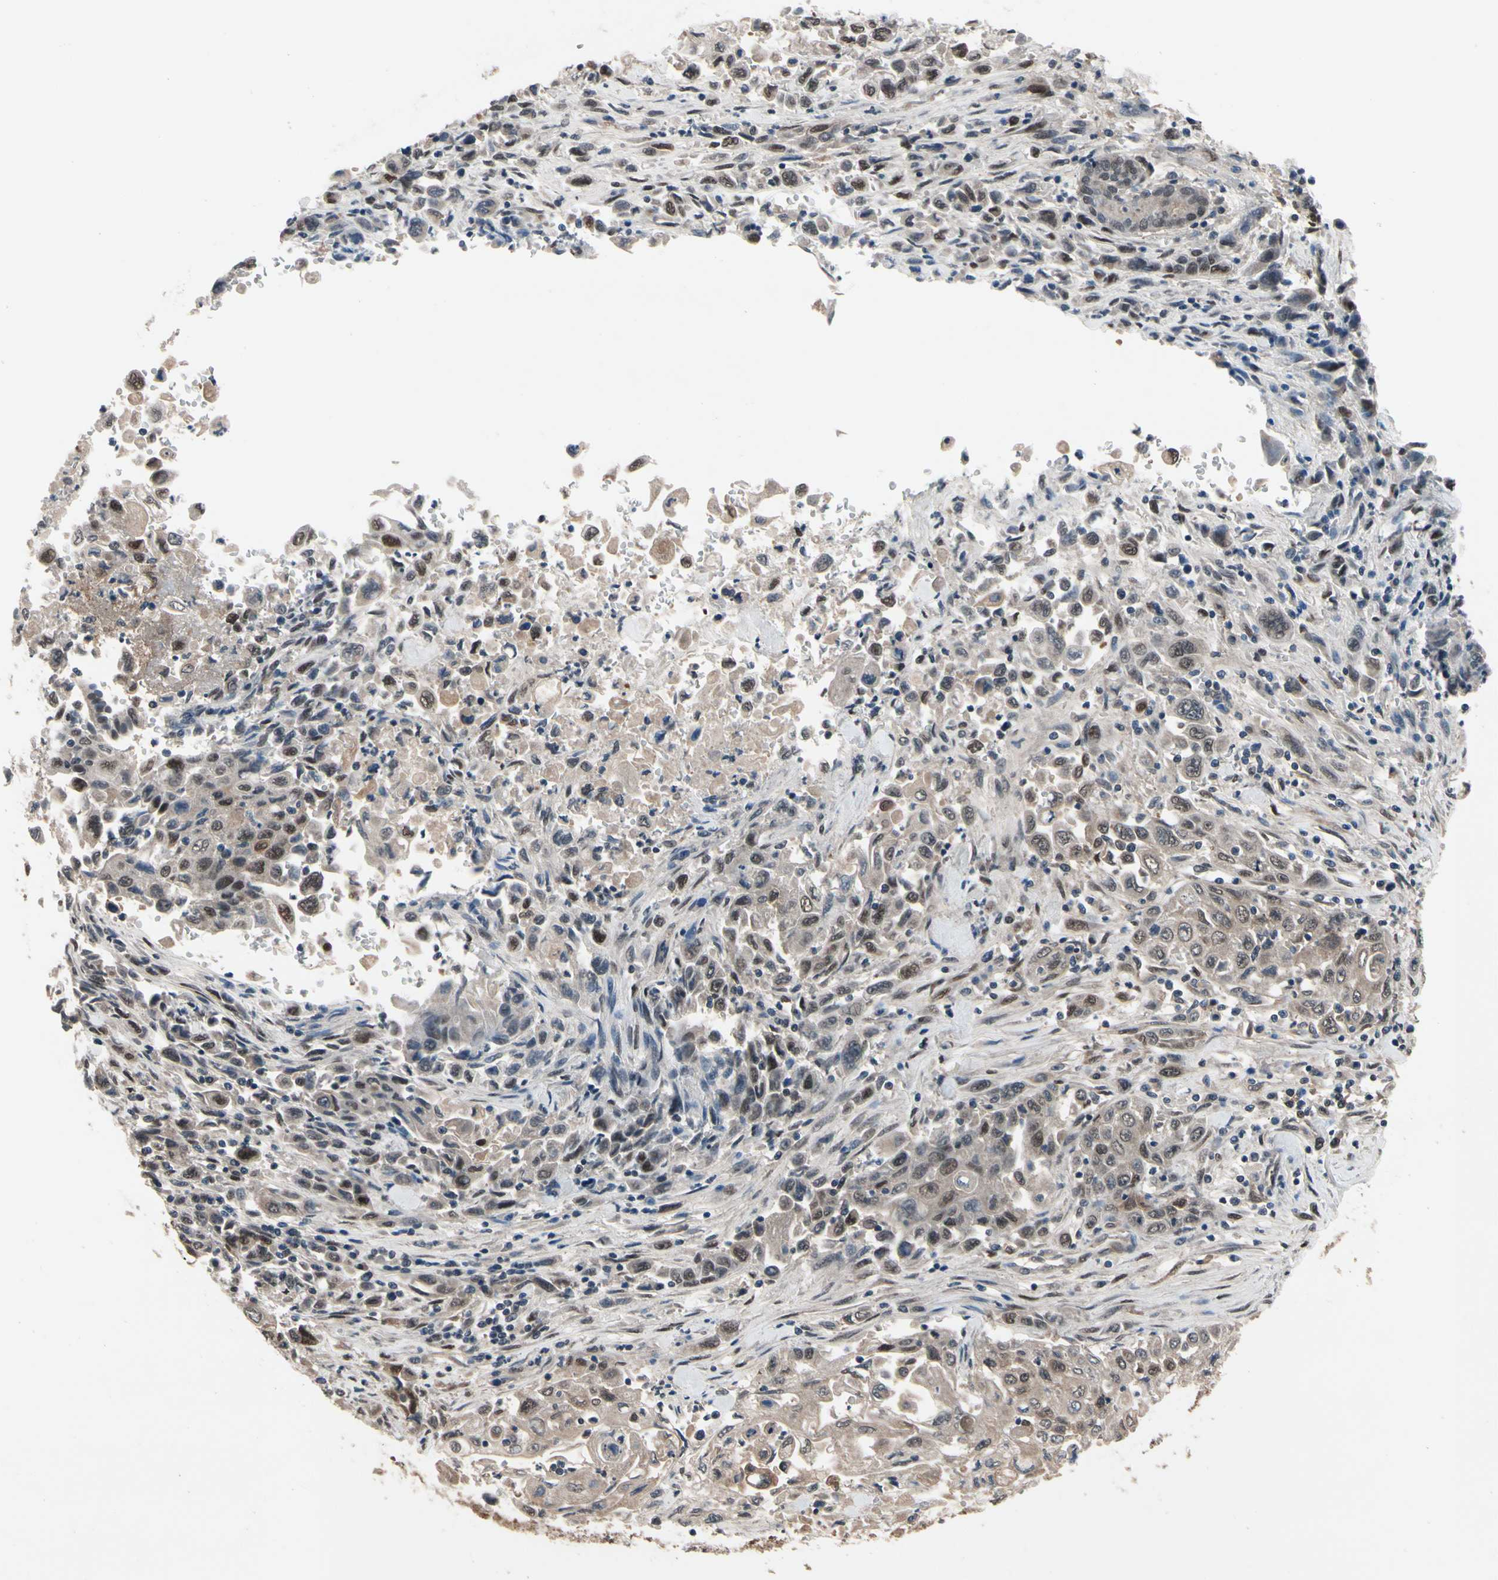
{"staining": {"intensity": "moderate", "quantity": ">75%", "location": "cytoplasmic/membranous"}, "tissue": "pancreatic cancer", "cell_type": "Tumor cells", "image_type": "cancer", "snomed": [{"axis": "morphology", "description": "Adenocarcinoma, NOS"}, {"axis": "topography", "description": "Pancreas"}], "caption": "There is medium levels of moderate cytoplasmic/membranous expression in tumor cells of pancreatic cancer (adenocarcinoma), as demonstrated by immunohistochemical staining (brown color).", "gene": "PRDX6", "patient": {"sex": "male", "age": 70}}